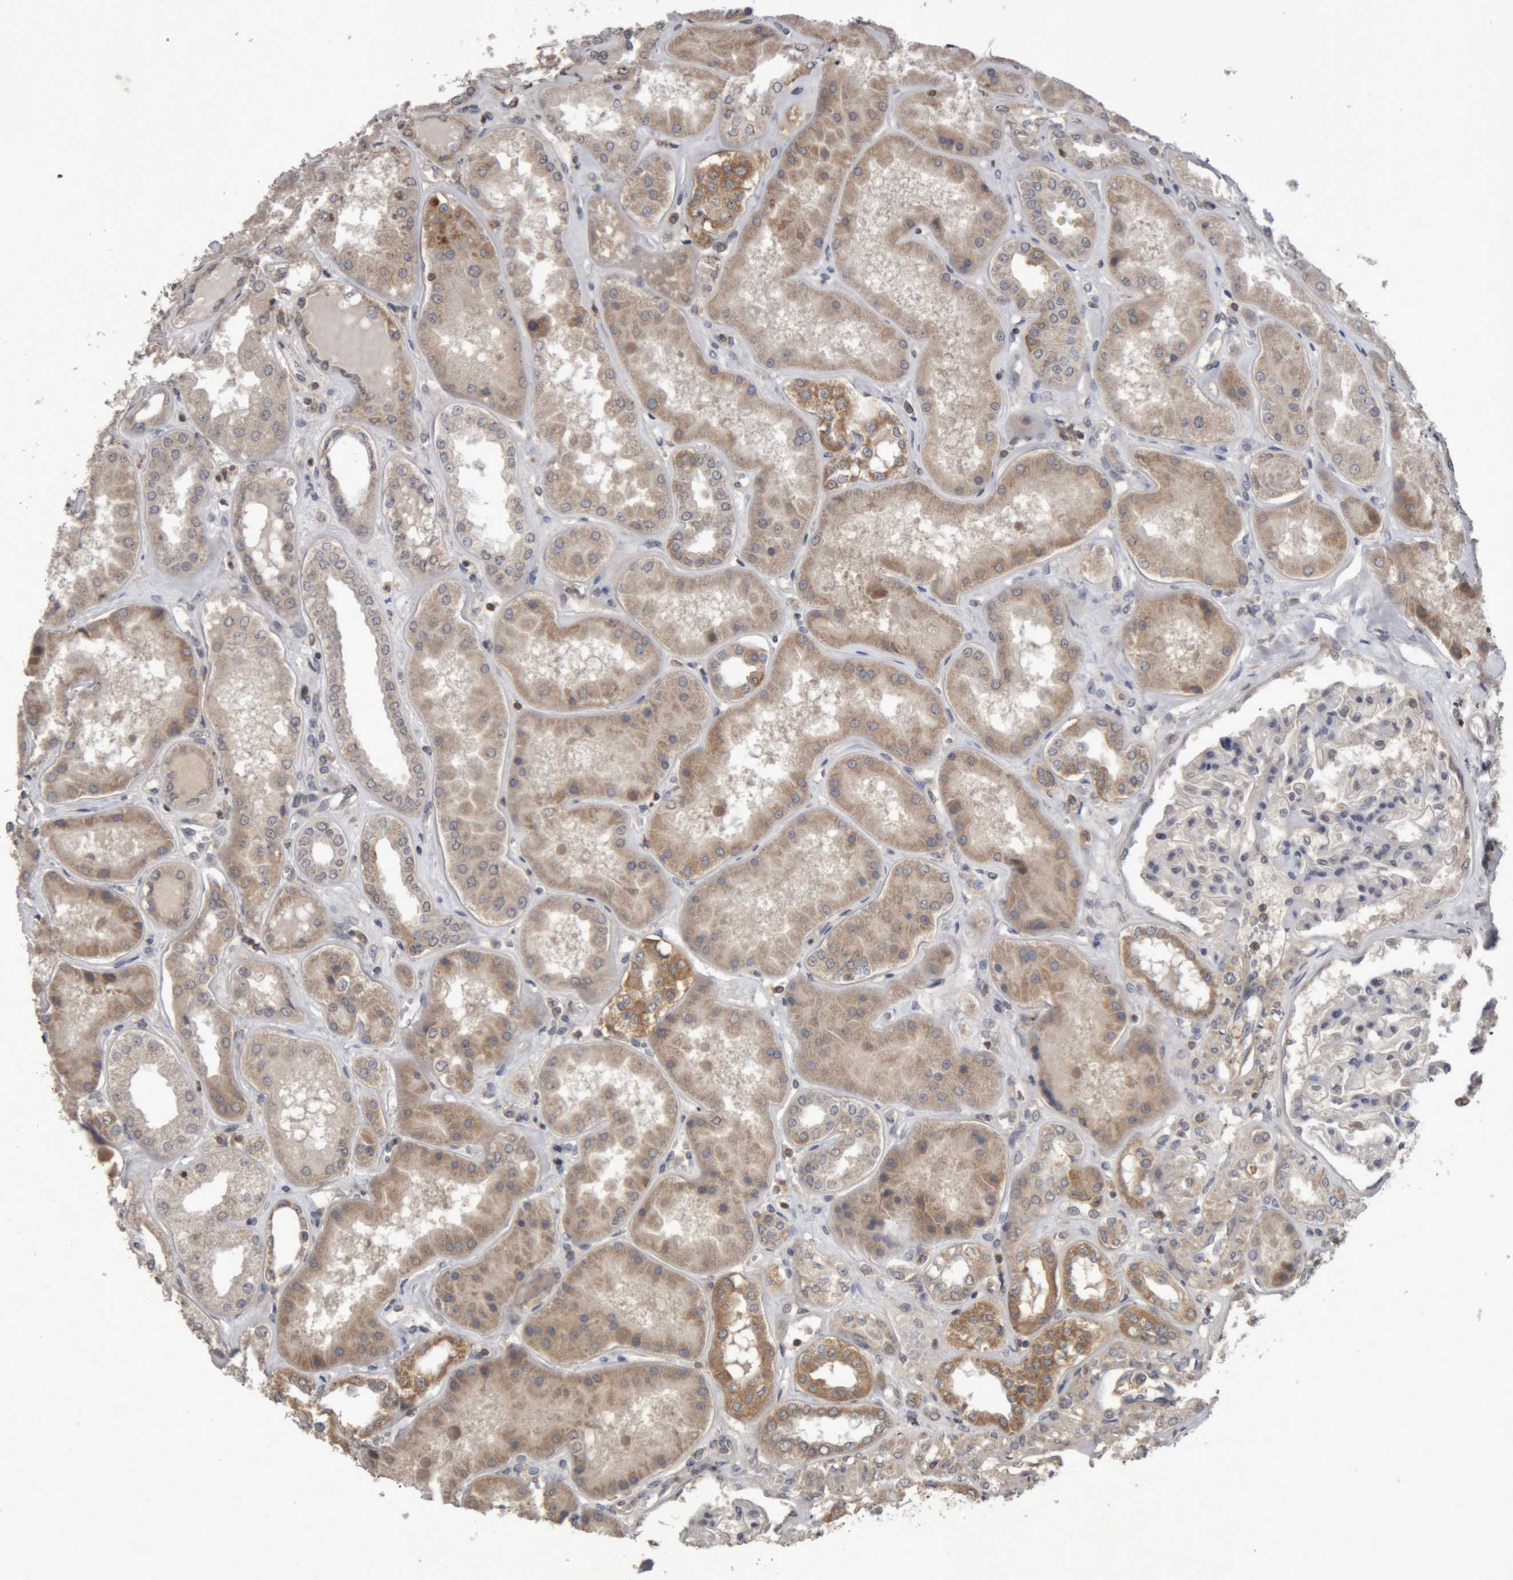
{"staining": {"intensity": "negative", "quantity": "none", "location": "none"}, "tissue": "kidney", "cell_type": "Cells in glomeruli", "image_type": "normal", "snomed": [{"axis": "morphology", "description": "Normal tissue, NOS"}, {"axis": "topography", "description": "Kidney"}], "caption": "Protein analysis of unremarkable kidney displays no significant expression in cells in glomeruli. The staining is performed using DAB brown chromogen with nuclei counter-stained in using hematoxylin.", "gene": "NFATC2", "patient": {"sex": "female", "age": 56}}